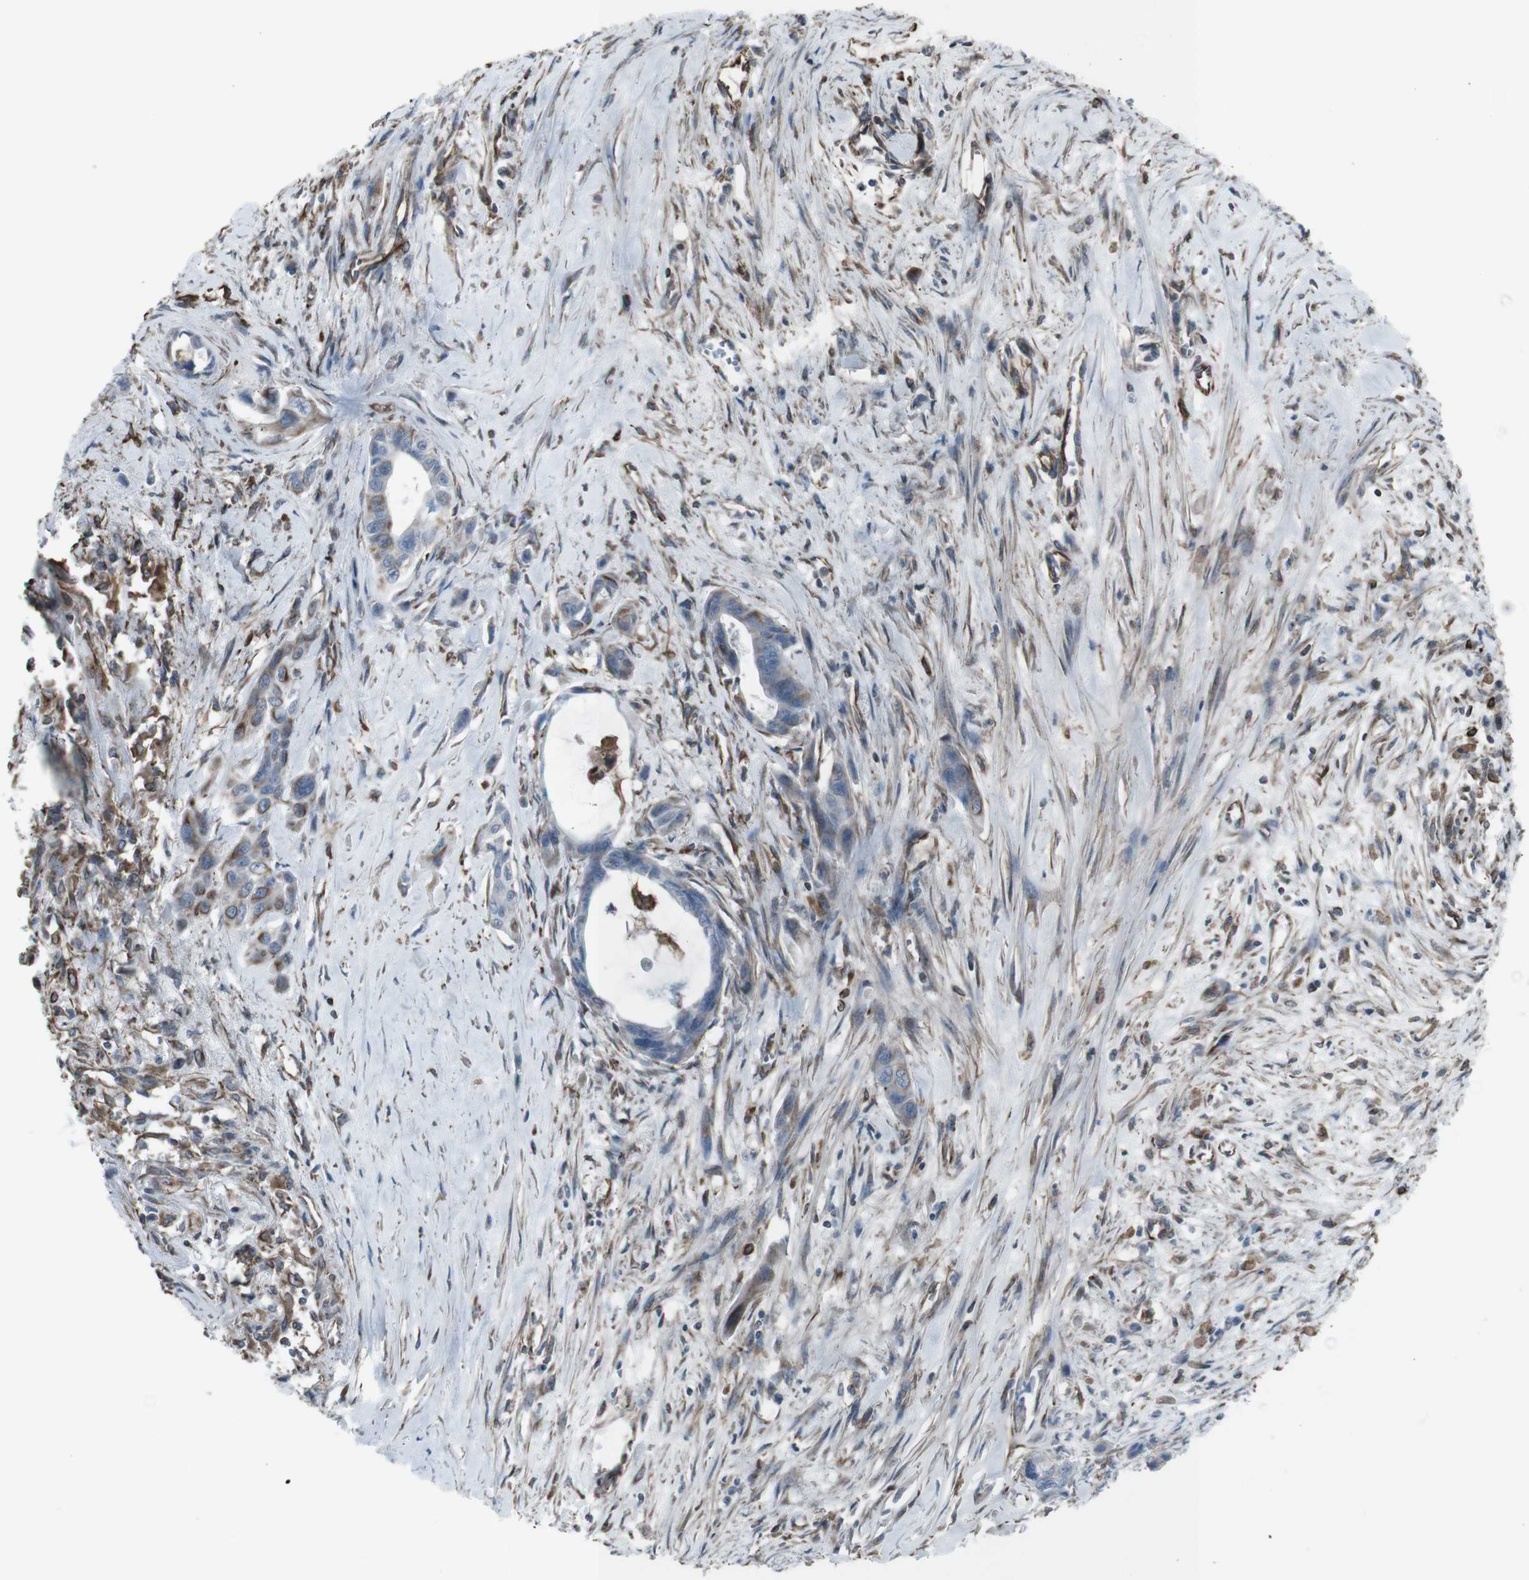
{"staining": {"intensity": "negative", "quantity": "none", "location": "none"}, "tissue": "pancreatic cancer", "cell_type": "Tumor cells", "image_type": "cancer", "snomed": [{"axis": "morphology", "description": "Adenocarcinoma, NOS"}, {"axis": "topography", "description": "Pancreas"}], "caption": "IHC image of neoplastic tissue: adenocarcinoma (pancreatic) stained with DAB displays no significant protein staining in tumor cells.", "gene": "TMEM141", "patient": {"sex": "male", "age": 73}}